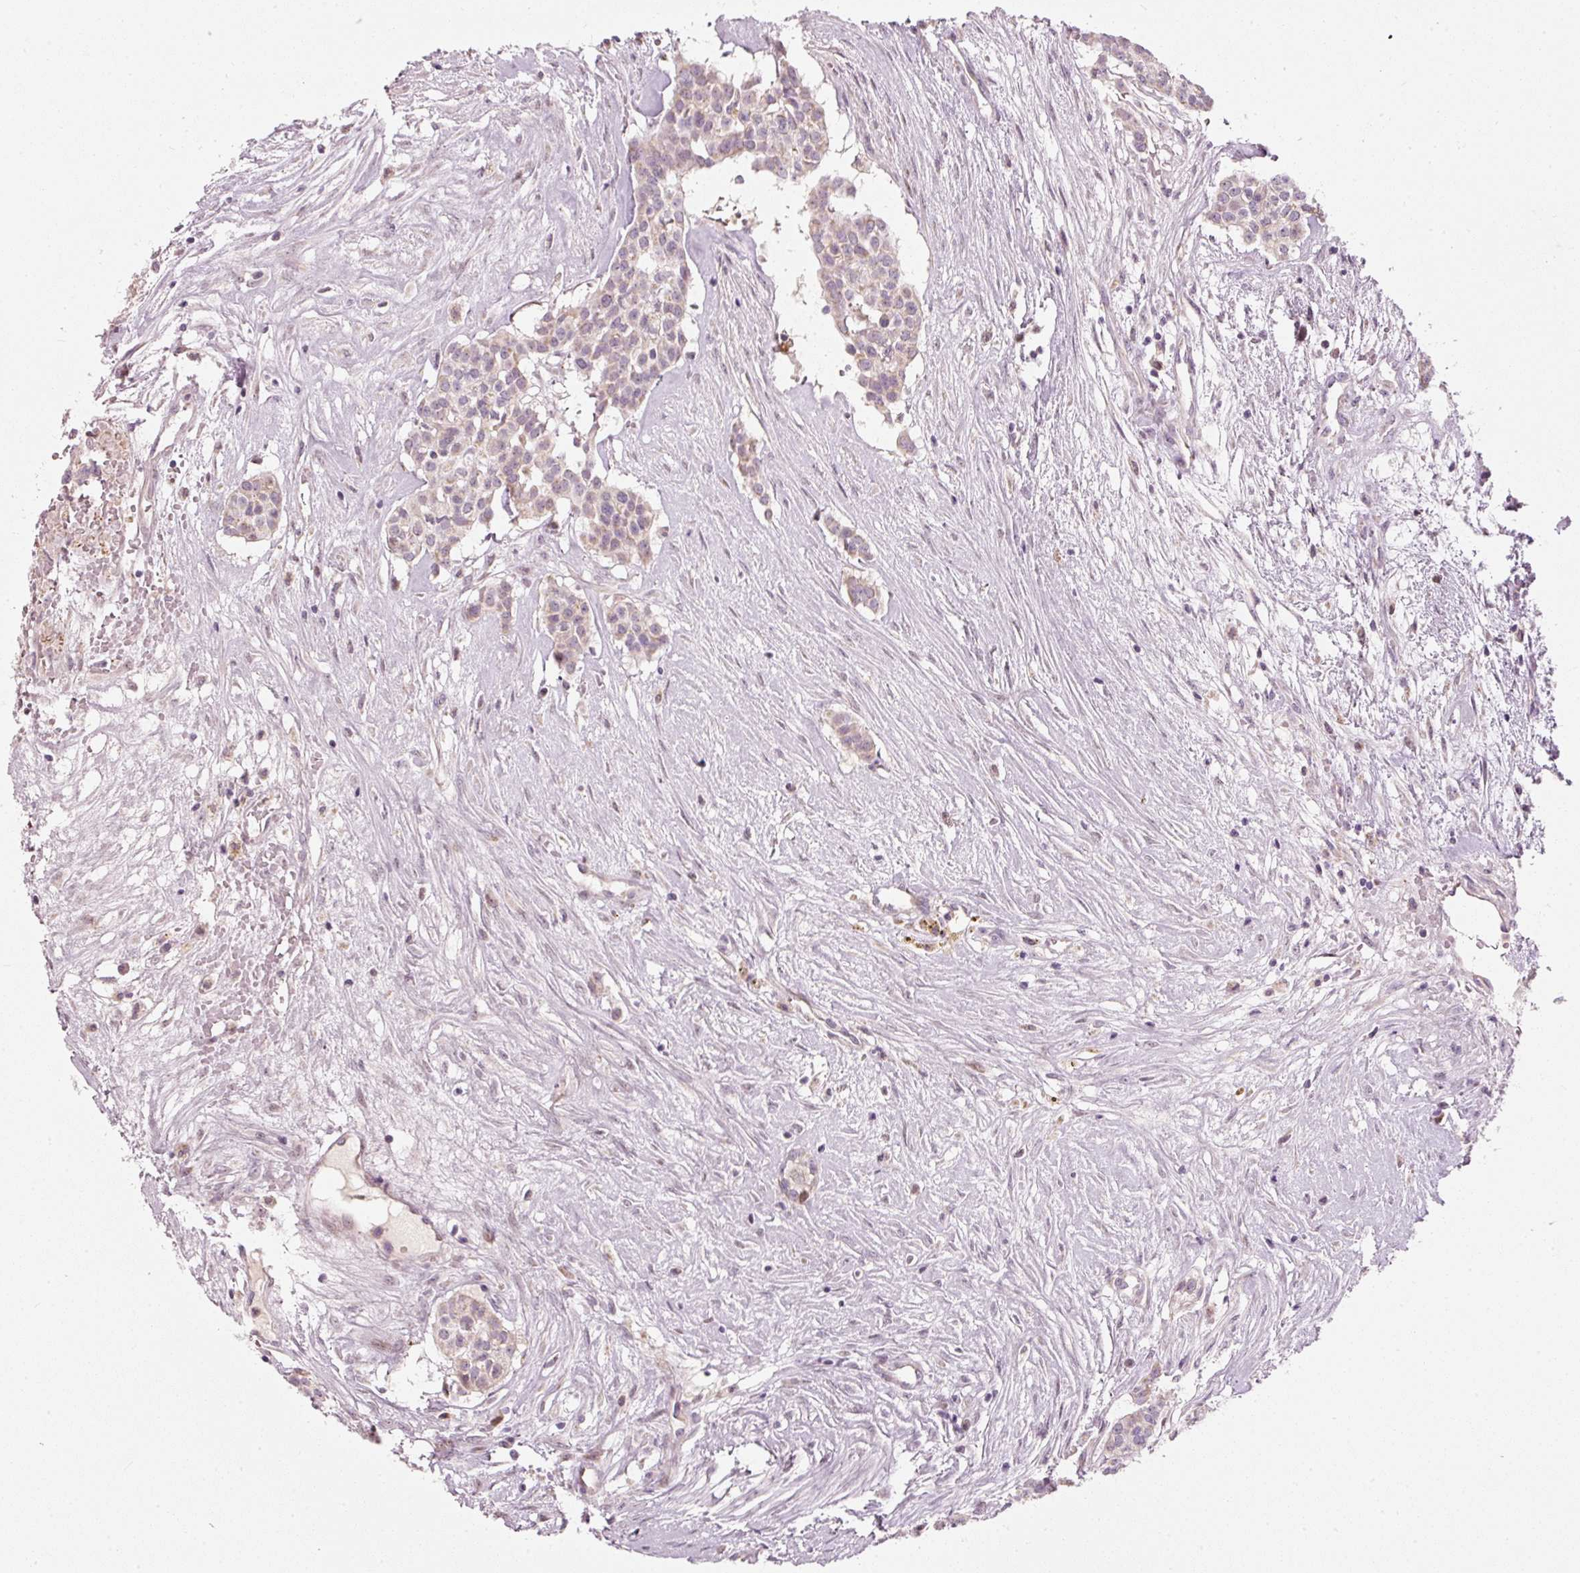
{"staining": {"intensity": "weak", "quantity": "25%-75%", "location": "cytoplasmic/membranous"}, "tissue": "head and neck cancer", "cell_type": "Tumor cells", "image_type": "cancer", "snomed": [{"axis": "morphology", "description": "Adenocarcinoma, NOS"}, {"axis": "topography", "description": "Head-Neck"}], "caption": "Head and neck adenocarcinoma stained for a protein reveals weak cytoplasmic/membranous positivity in tumor cells.", "gene": "RNF39", "patient": {"sex": "male", "age": 81}}